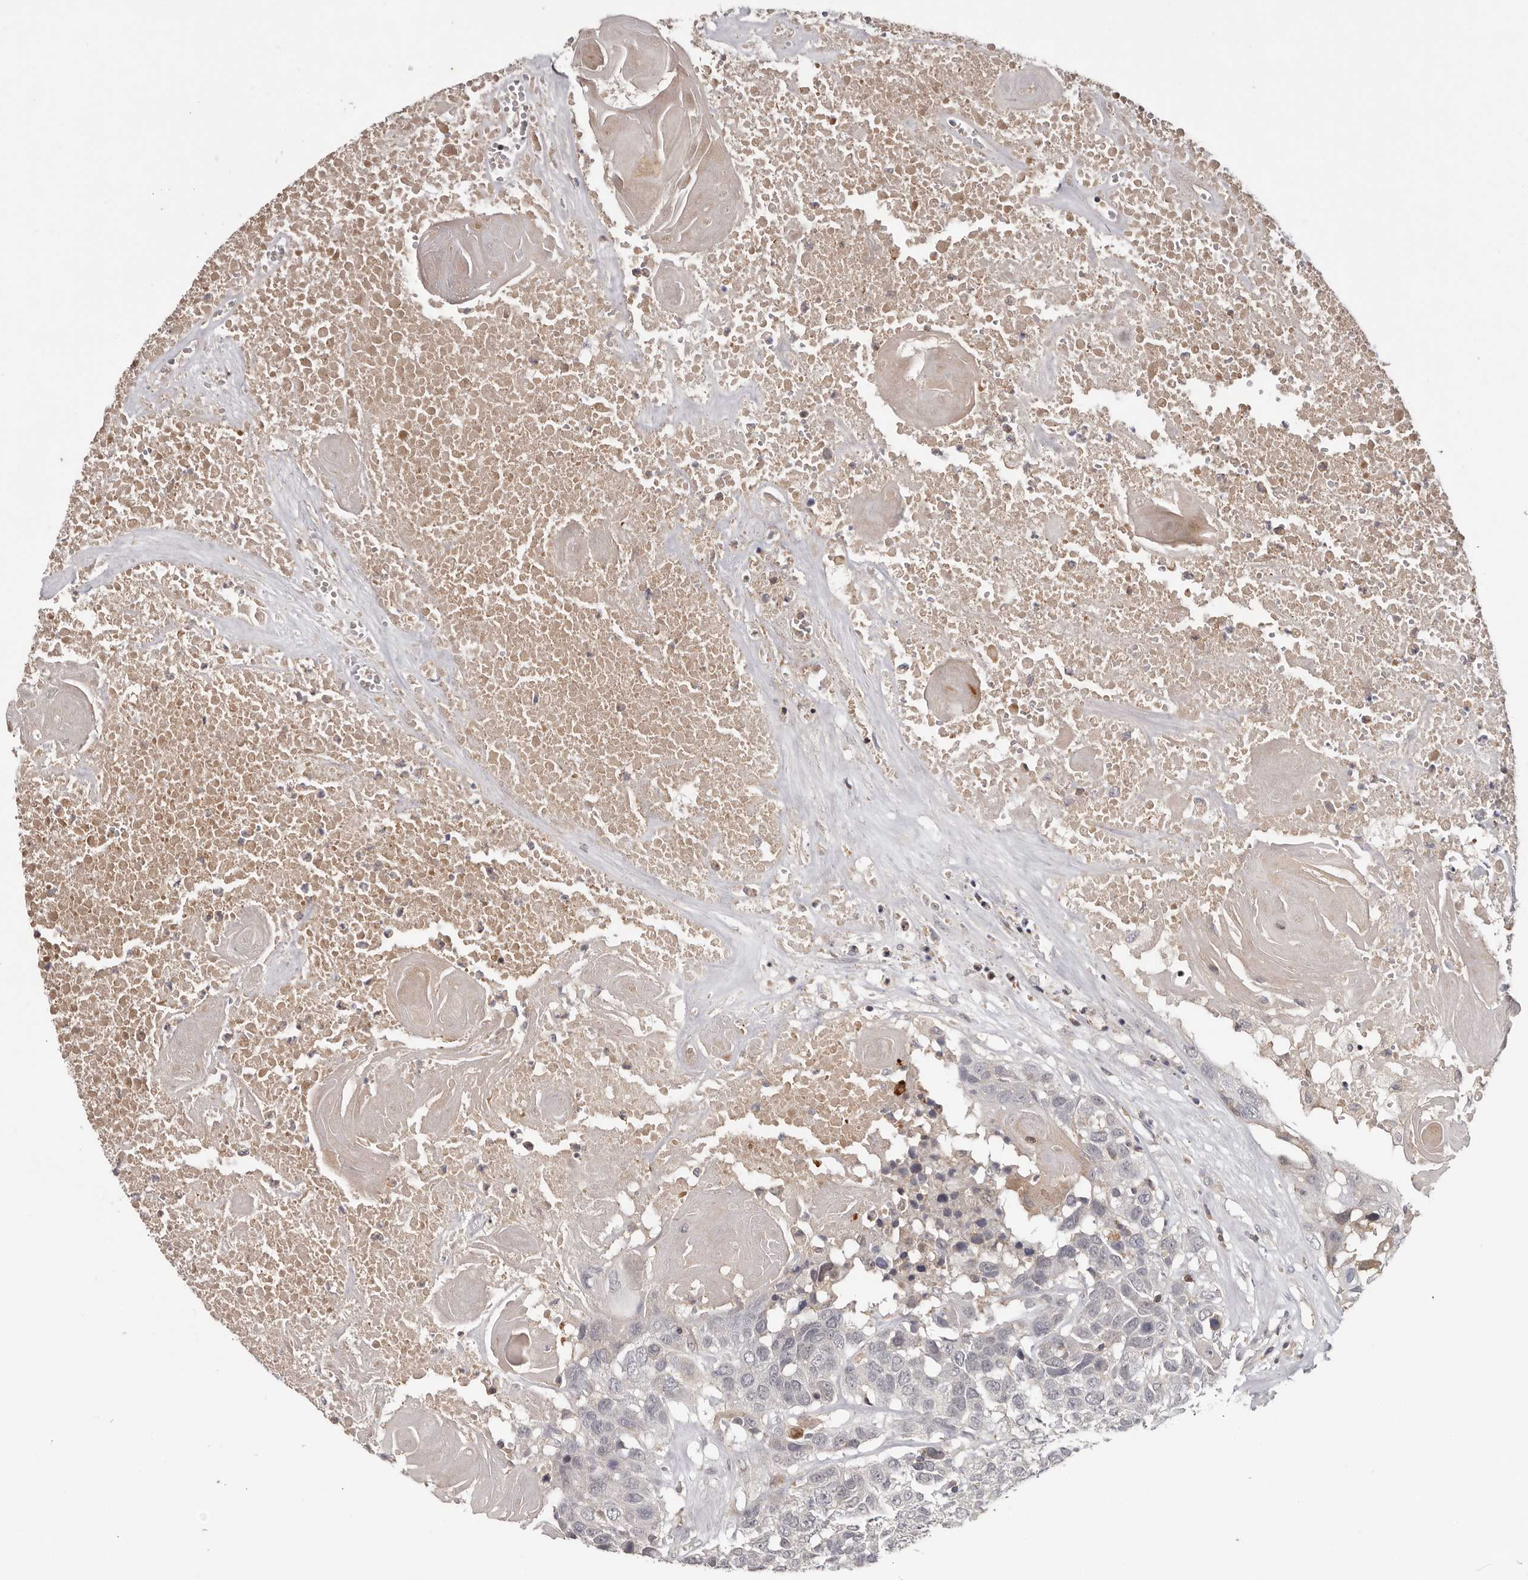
{"staining": {"intensity": "negative", "quantity": "none", "location": "none"}, "tissue": "head and neck cancer", "cell_type": "Tumor cells", "image_type": "cancer", "snomed": [{"axis": "morphology", "description": "Squamous cell carcinoma, NOS"}, {"axis": "topography", "description": "Head-Neck"}], "caption": "Immunohistochemistry histopathology image of neoplastic tissue: head and neck cancer stained with DAB demonstrates no significant protein staining in tumor cells.", "gene": "ANKRD44", "patient": {"sex": "male", "age": 66}}